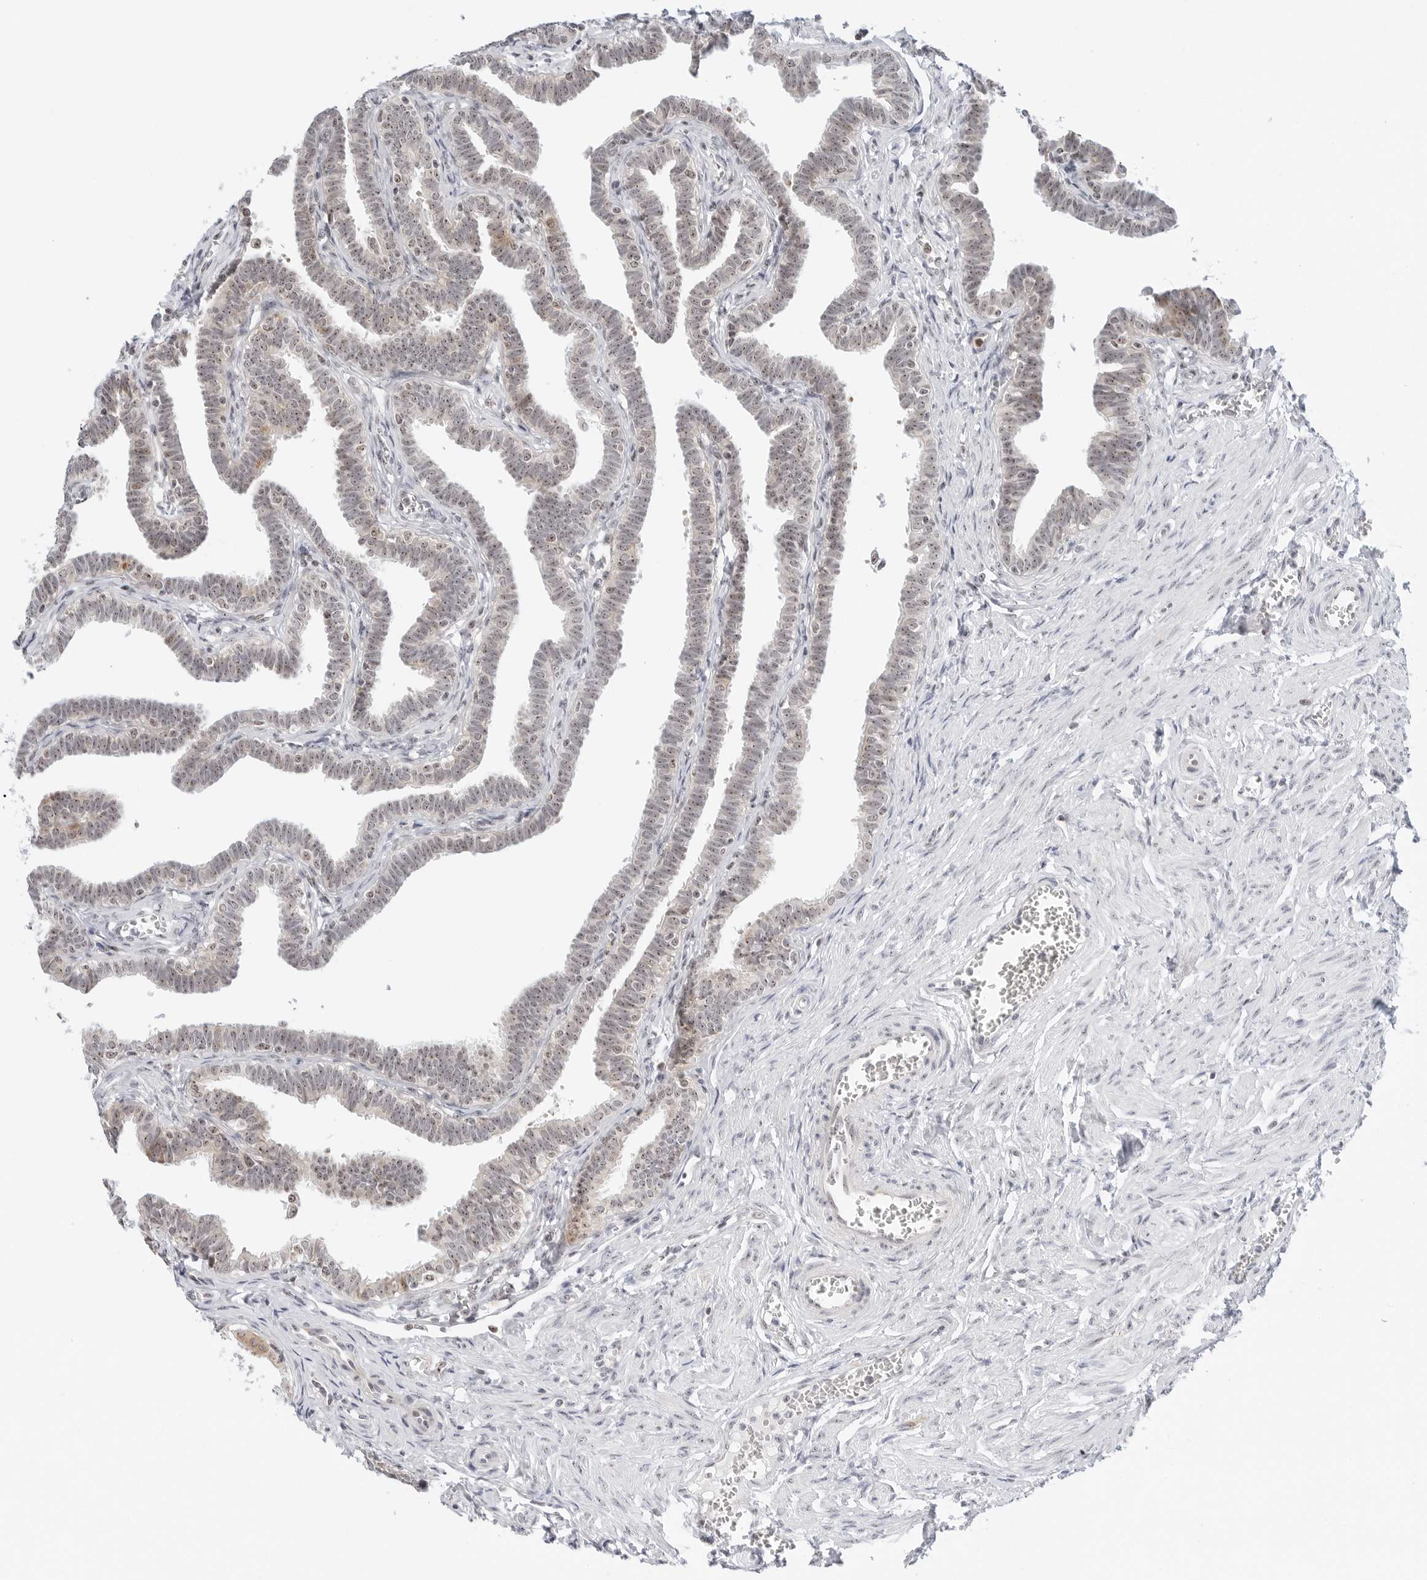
{"staining": {"intensity": "moderate", "quantity": "25%-75%", "location": "cytoplasmic/membranous,nuclear"}, "tissue": "fallopian tube", "cell_type": "Glandular cells", "image_type": "normal", "snomed": [{"axis": "morphology", "description": "Normal tissue, NOS"}, {"axis": "topography", "description": "Fallopian tube"}, {"axis": "topography", "description": "Ovary"}], "caption": "Glandular cells display medium levels of moderate cytoplasmic/membranous,nuclear positivity in about 25%-75% of cells in normal human fallopian tube.", "gene": "RIMKLA", "patient": {"sex": "female", "age": 23}}